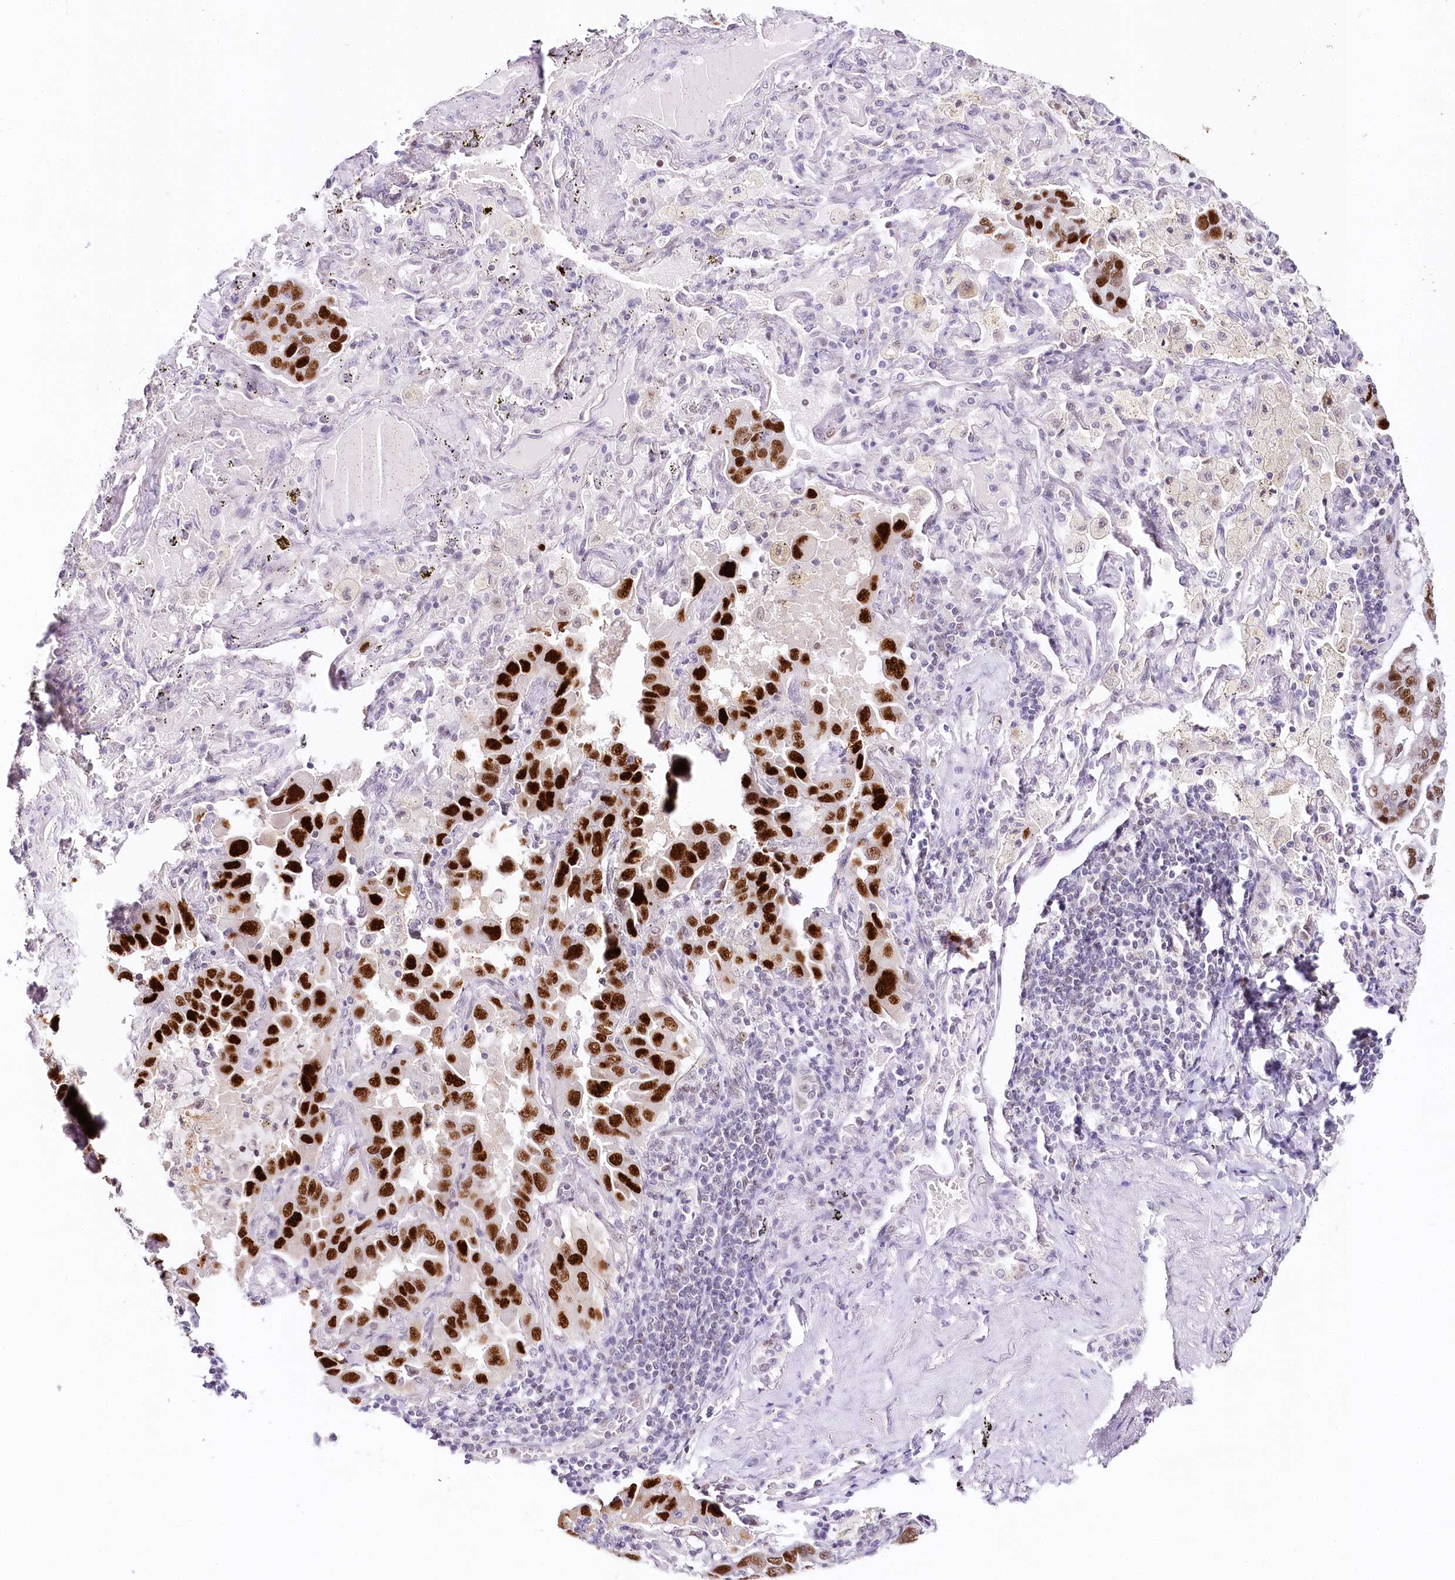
{"staining": {"intensity": "strong", "quantity": ">75%", "location": "nuclear"}, "tissue": "lung cancer", "cell_type": "Tumor cells", "image_type": "cancer", "snomed": [{"axis": "morphology", "description": "Adenocarcinoma, NOS"}, {"axis": "topography", "description": "Lung"}], "caption": "Approximately >75% of tumor cells in human lung cancer (adenocarcinoma) display strong nuclear protein expression as visualized by brown immunohistochemical staining.", "gene": "TP53", "patient": {"sex": "male", "age": 64}}